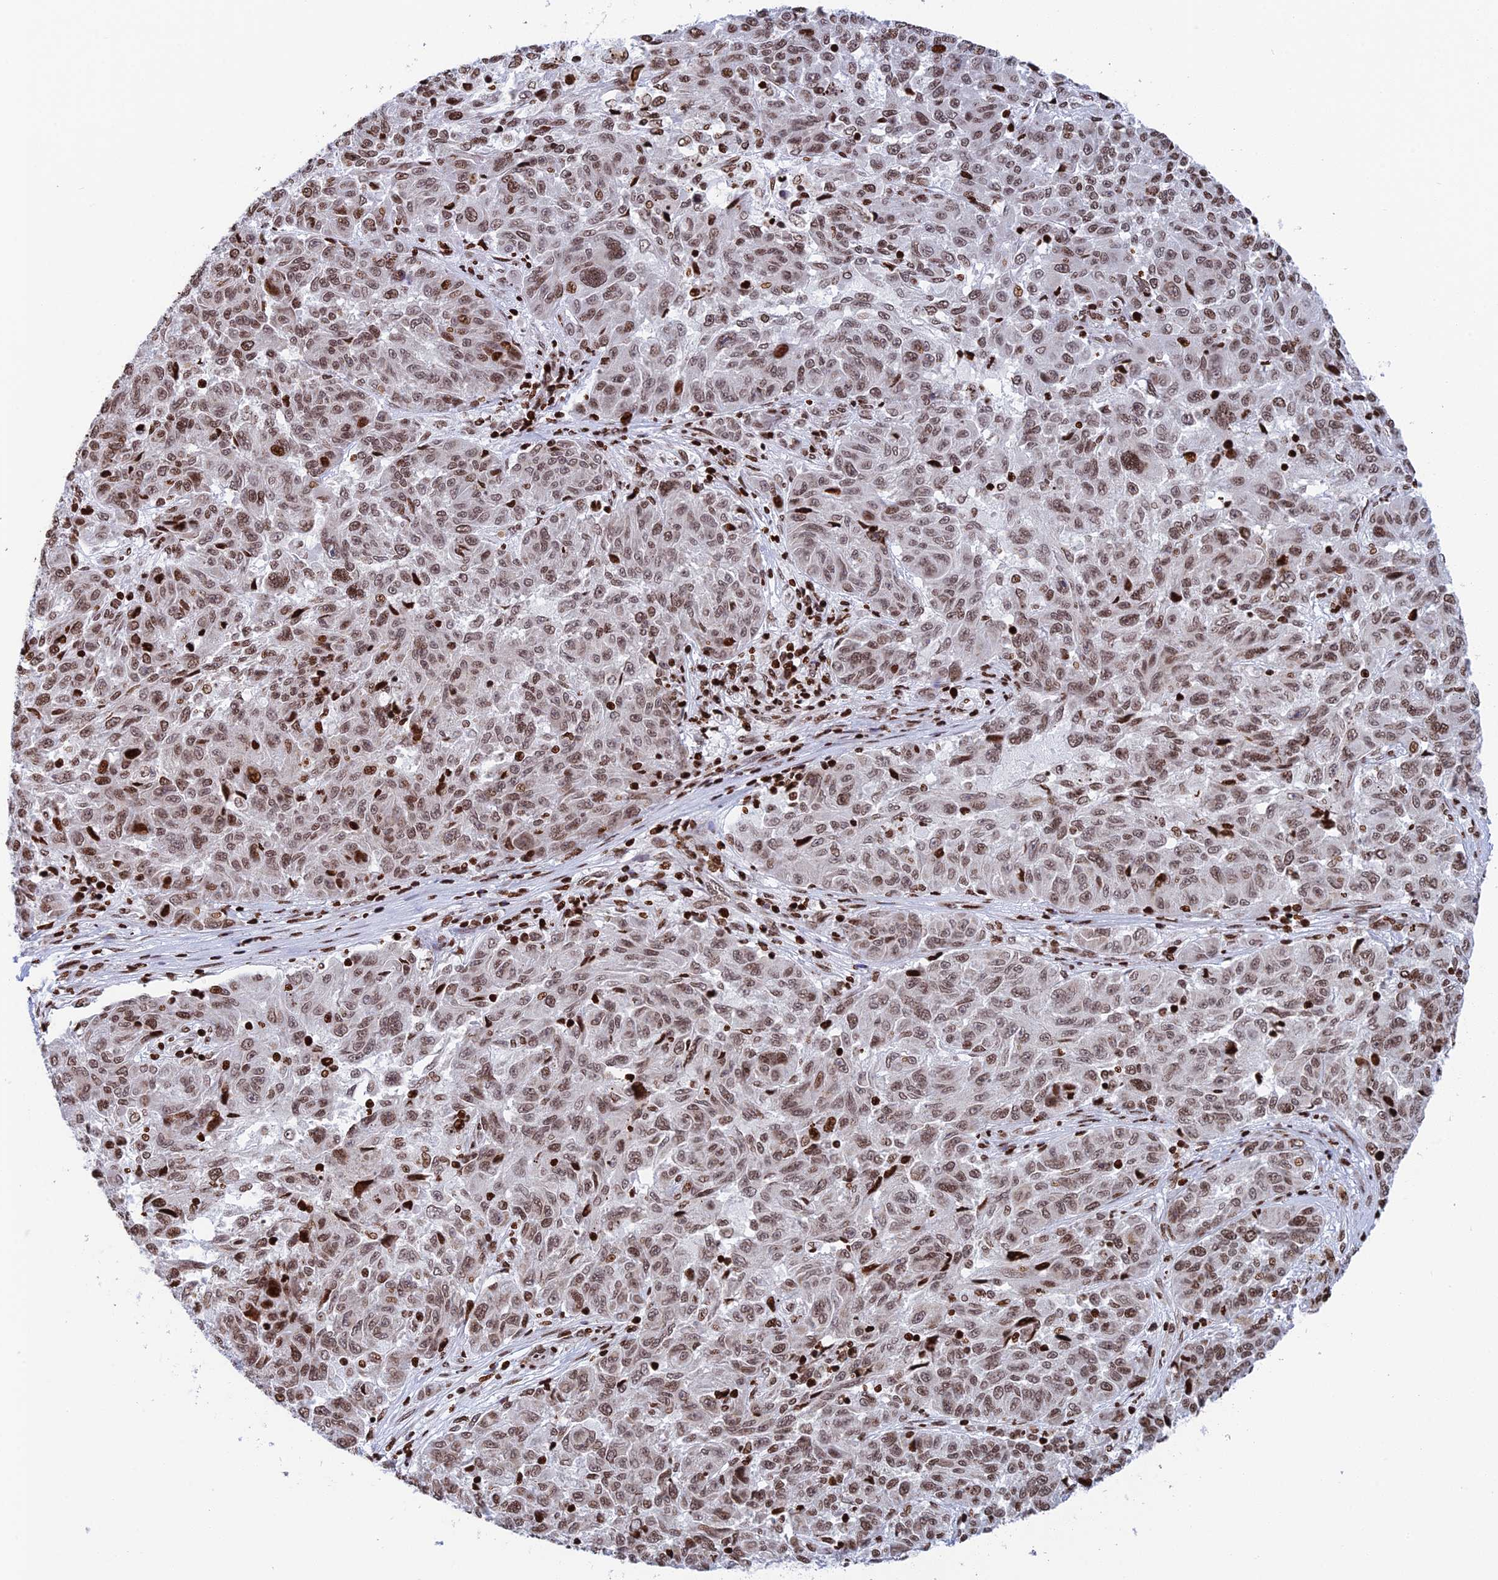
{"staining": {"intensity": "moderate", "quantity": ">75%", "location": "nuclear"}, "tissue": "melanoma", "cell_type": "Tumor cells", "image_type": "cancer", "snomed": [{"axis": "morphology", "description": "Malignant melanoma, NOS"}, {"axis": "topography", "description": "Skin"}], "caption": "High-magnification brightfield microscopy of malignant melanoma stained with DAB (brown) and counterstained with hematoxylin (blue). tumor cells exhibit moderate nuclear staining is present in about>75% of cells.", "gene": "RPAP1", "patient": {"sex": "male", "age": 53}}